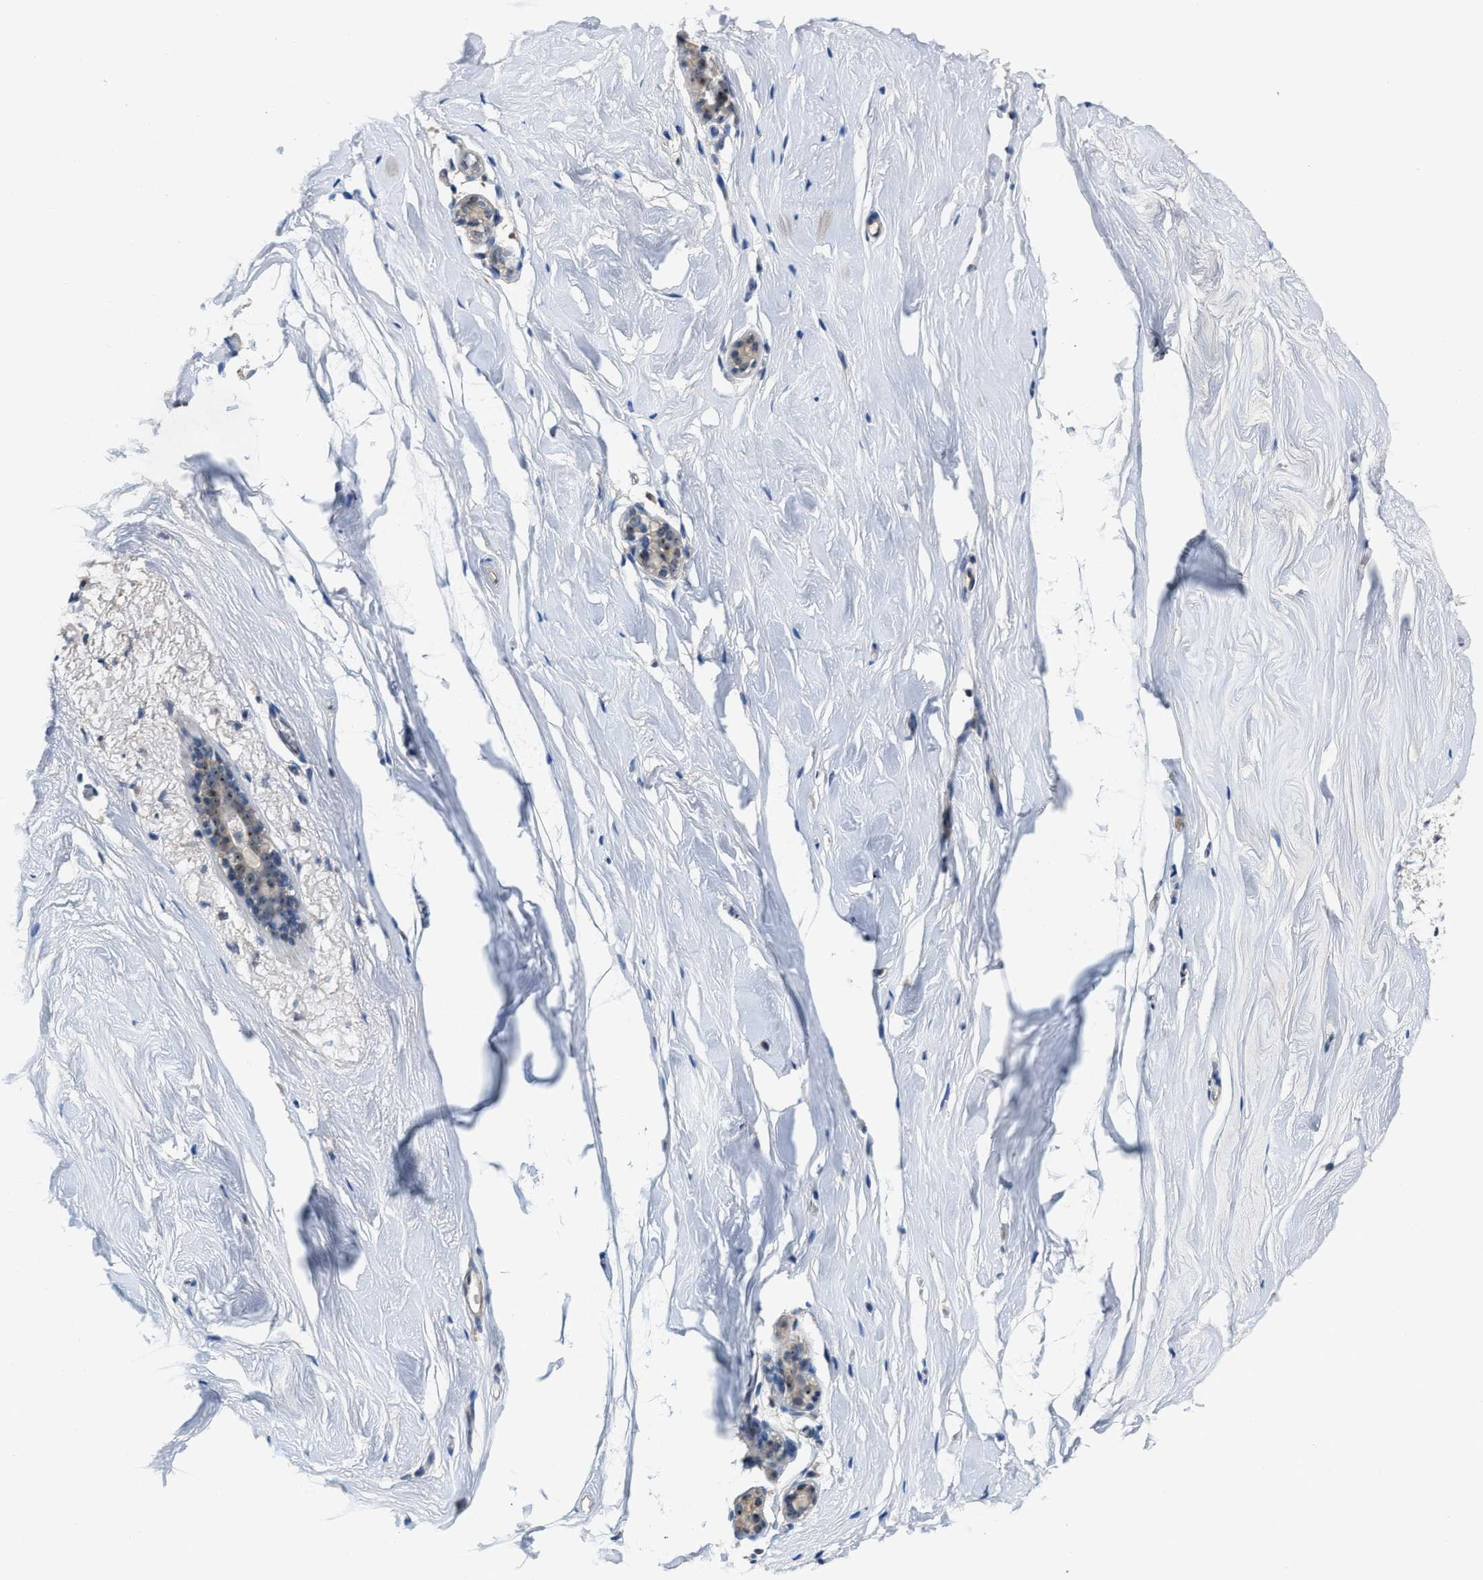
{"staining": {"intensity": "weak", "quantity": ">75%", "location": "cytoplasmic/membranous,nuclear"}, "tissue": "breast", "cell_type": "Adipocytes", "image_type": "normal", "snomed": [{"axis": "morphology", "description": "Normal tissue, NOS"}, {"axis": "topography", "description": "Breast"}], "caption": "Immunohistochemical staining of normal human breast demonstrates weak cytoplasmic/membranous,nuclear protein positivity in approximately >75% of adipocytes.", "gene": "ZNF783", "patient": {"sex": "female", "age": 62}}